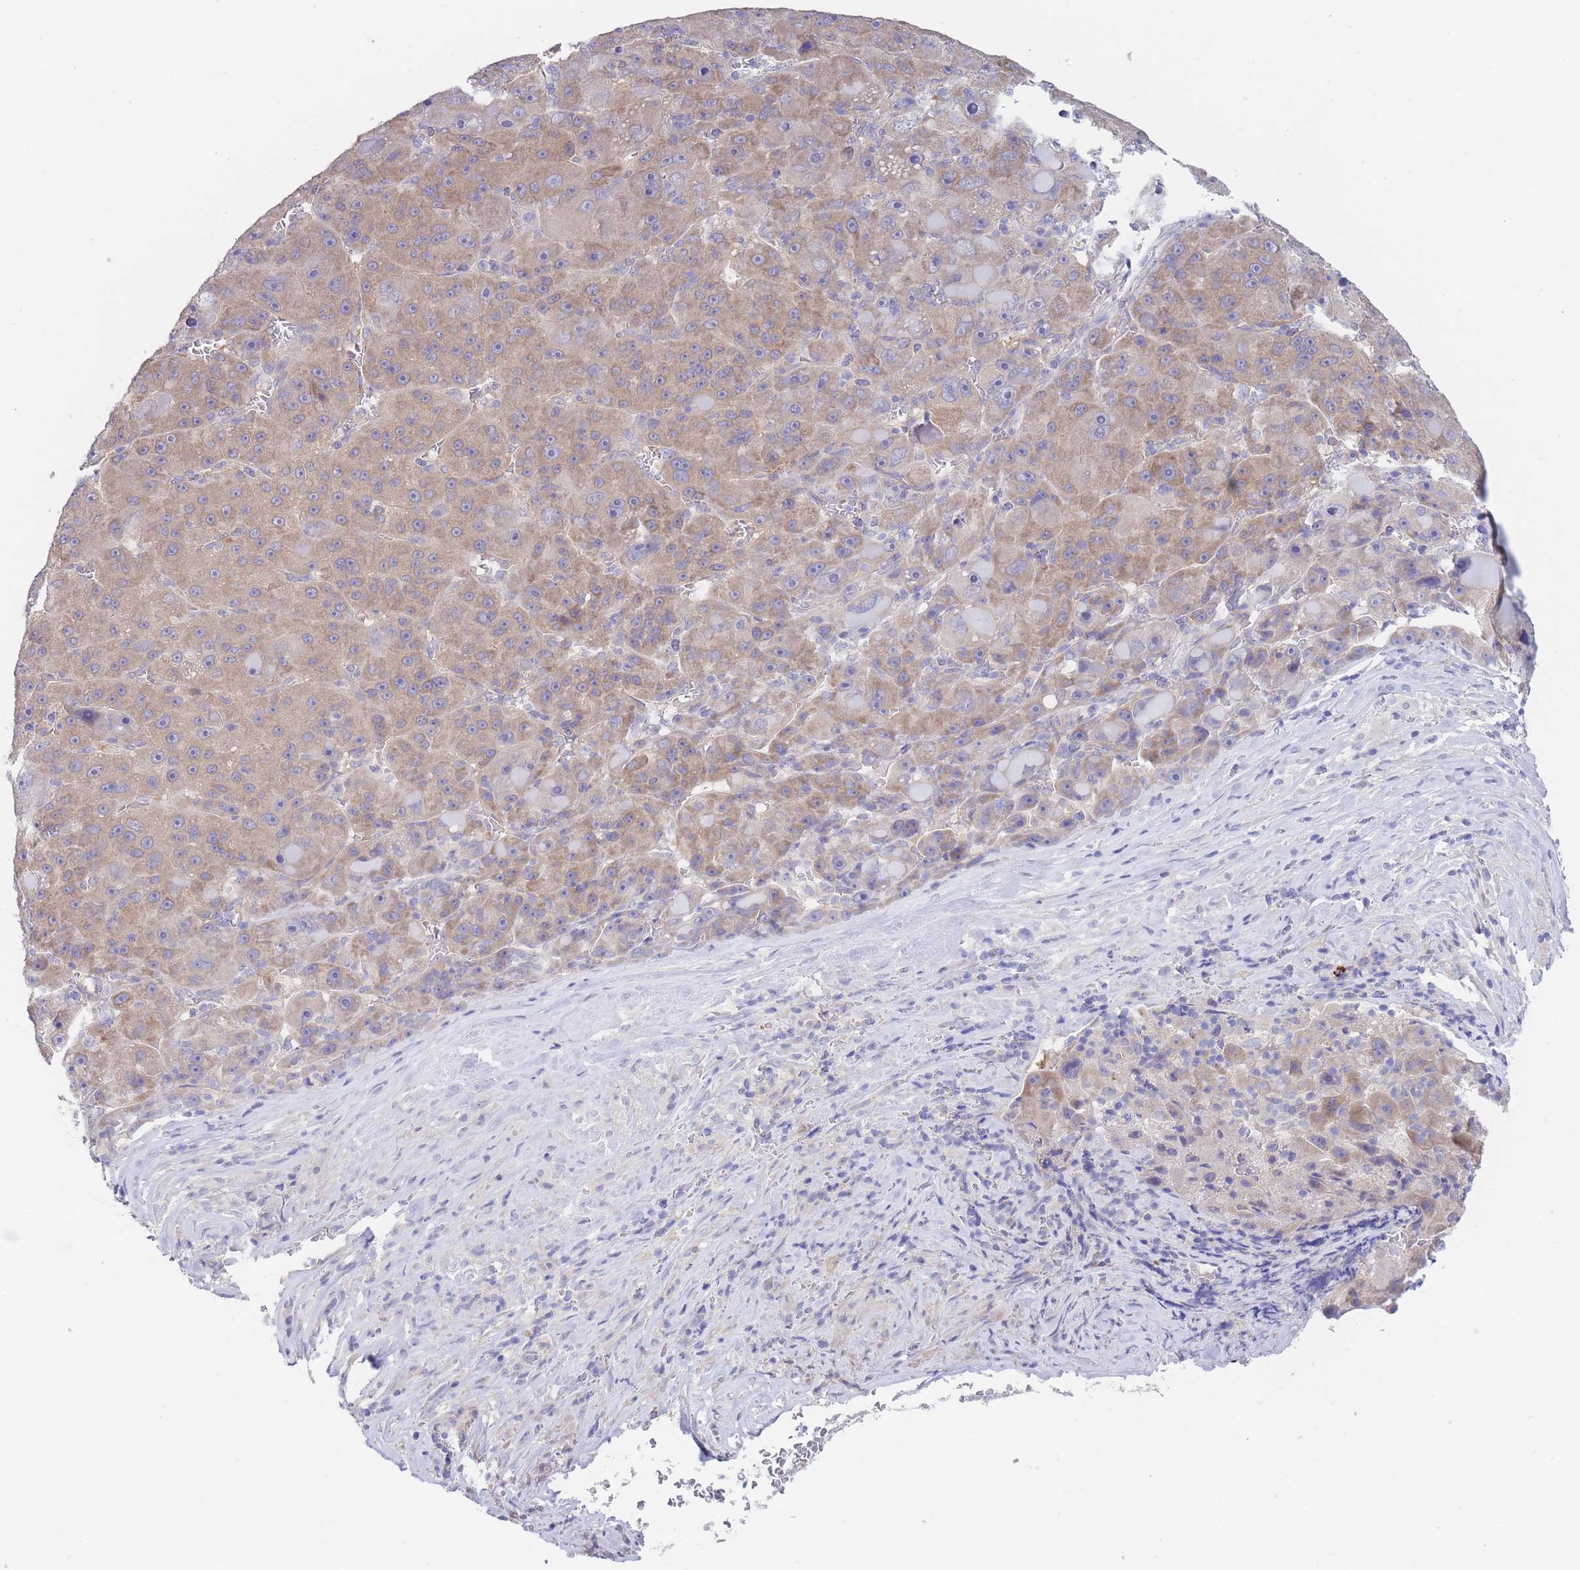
{"staining": {"intensity": "moderate", "quantity": ">75%", "location": "cytoplasmic/membranous"}, "tissue": "liver cancer", "cell_type": "Tumor cells", "image_type": "cancer", "snomed": [{"axis": "morphology", "description": "Carcinoma, Hepatocellular, NOS"}, {"axis": "topography", "description": "Liver"}], "caption": "Immunohistochemical staining of liver cancer demonstrates medium levels of moderate cytoplasmic/membranous positivity in about >75% of tumor cells.", "gene": "ZNF281", "patient": {"sex": "male", "age": 76}}